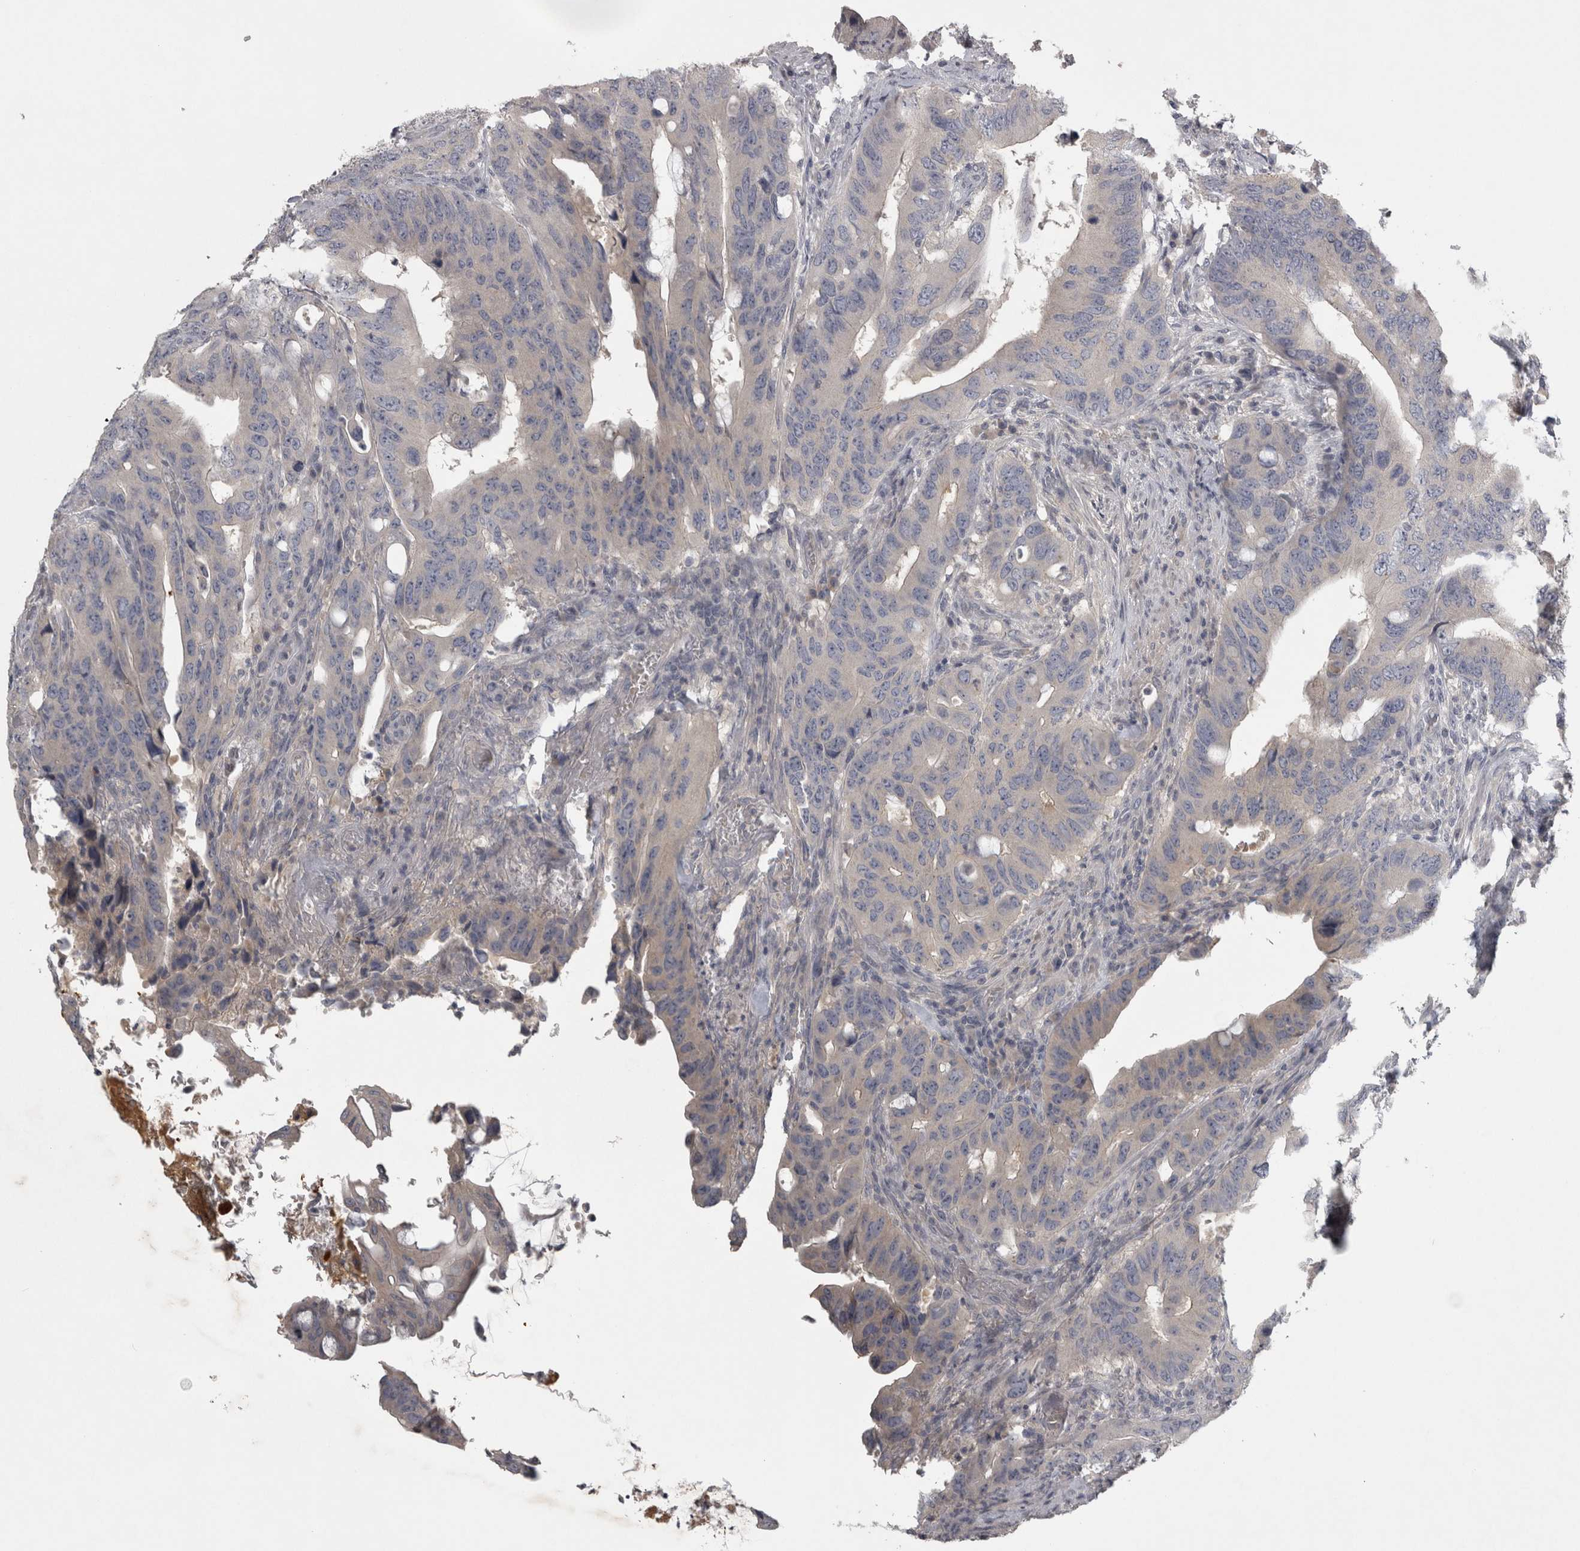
{"staining": {"intensity": "negative", "quantity": "none", "location": "none"}, "tissue": "colorectal cancer", "cell_type": "Tumor cells", "image_type": "cancer", "snomed": [{"axis": "morphology", "description": "Adenocarcinoma, NOS"}, {"axis": "topography", "description": "Colon"}], "caption": "High power microscopy photomicrograph of an IHC image of colorectal adenocarcinoma, revealing no significant expression in tumor cells.", "gene": "ENPP7", "patient": {"sex": "male", "age": 71}}